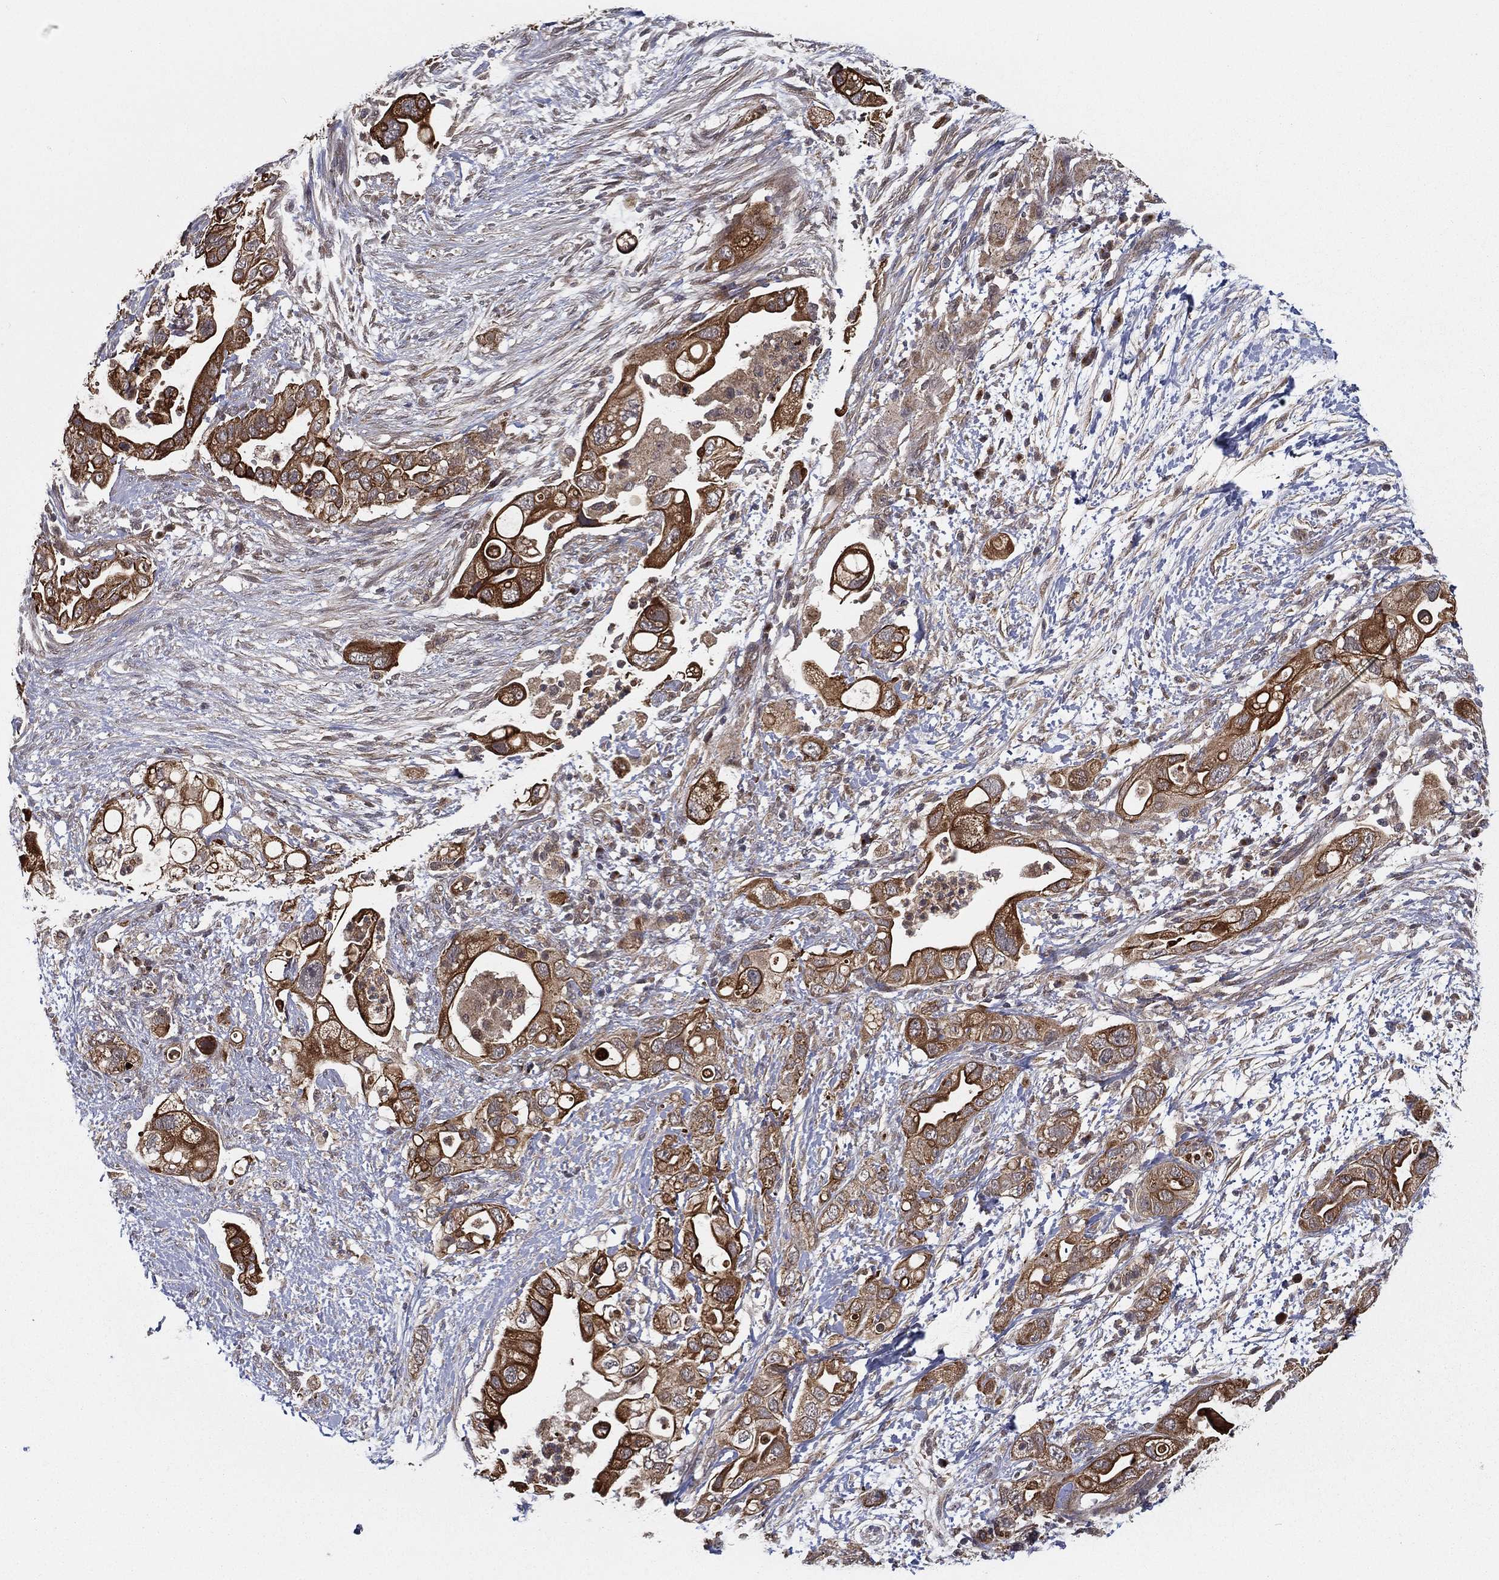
{"staining": {"intensity": "strong", "quantity": ">75%", "location": "cytoplasmic/membranous"}, "tissue": "pancreatic cancer", "cell_type": "Tumor cells", "image_type": "cancer", "snomed": [{"axis": "morphology", "description": "Adenocarcinoma, NOS"}, {"axis": "topography", "description": "Pancreas"}], "caption": "An image showing strong cytoplasmic/membranous positivity in approximately >75% of tumor cells in pancreatic adenocarcinoma, as visualized by brown immunohistochemical staining.", "gene": "UACA", "patient": {"sex": "female", "age": 72}}